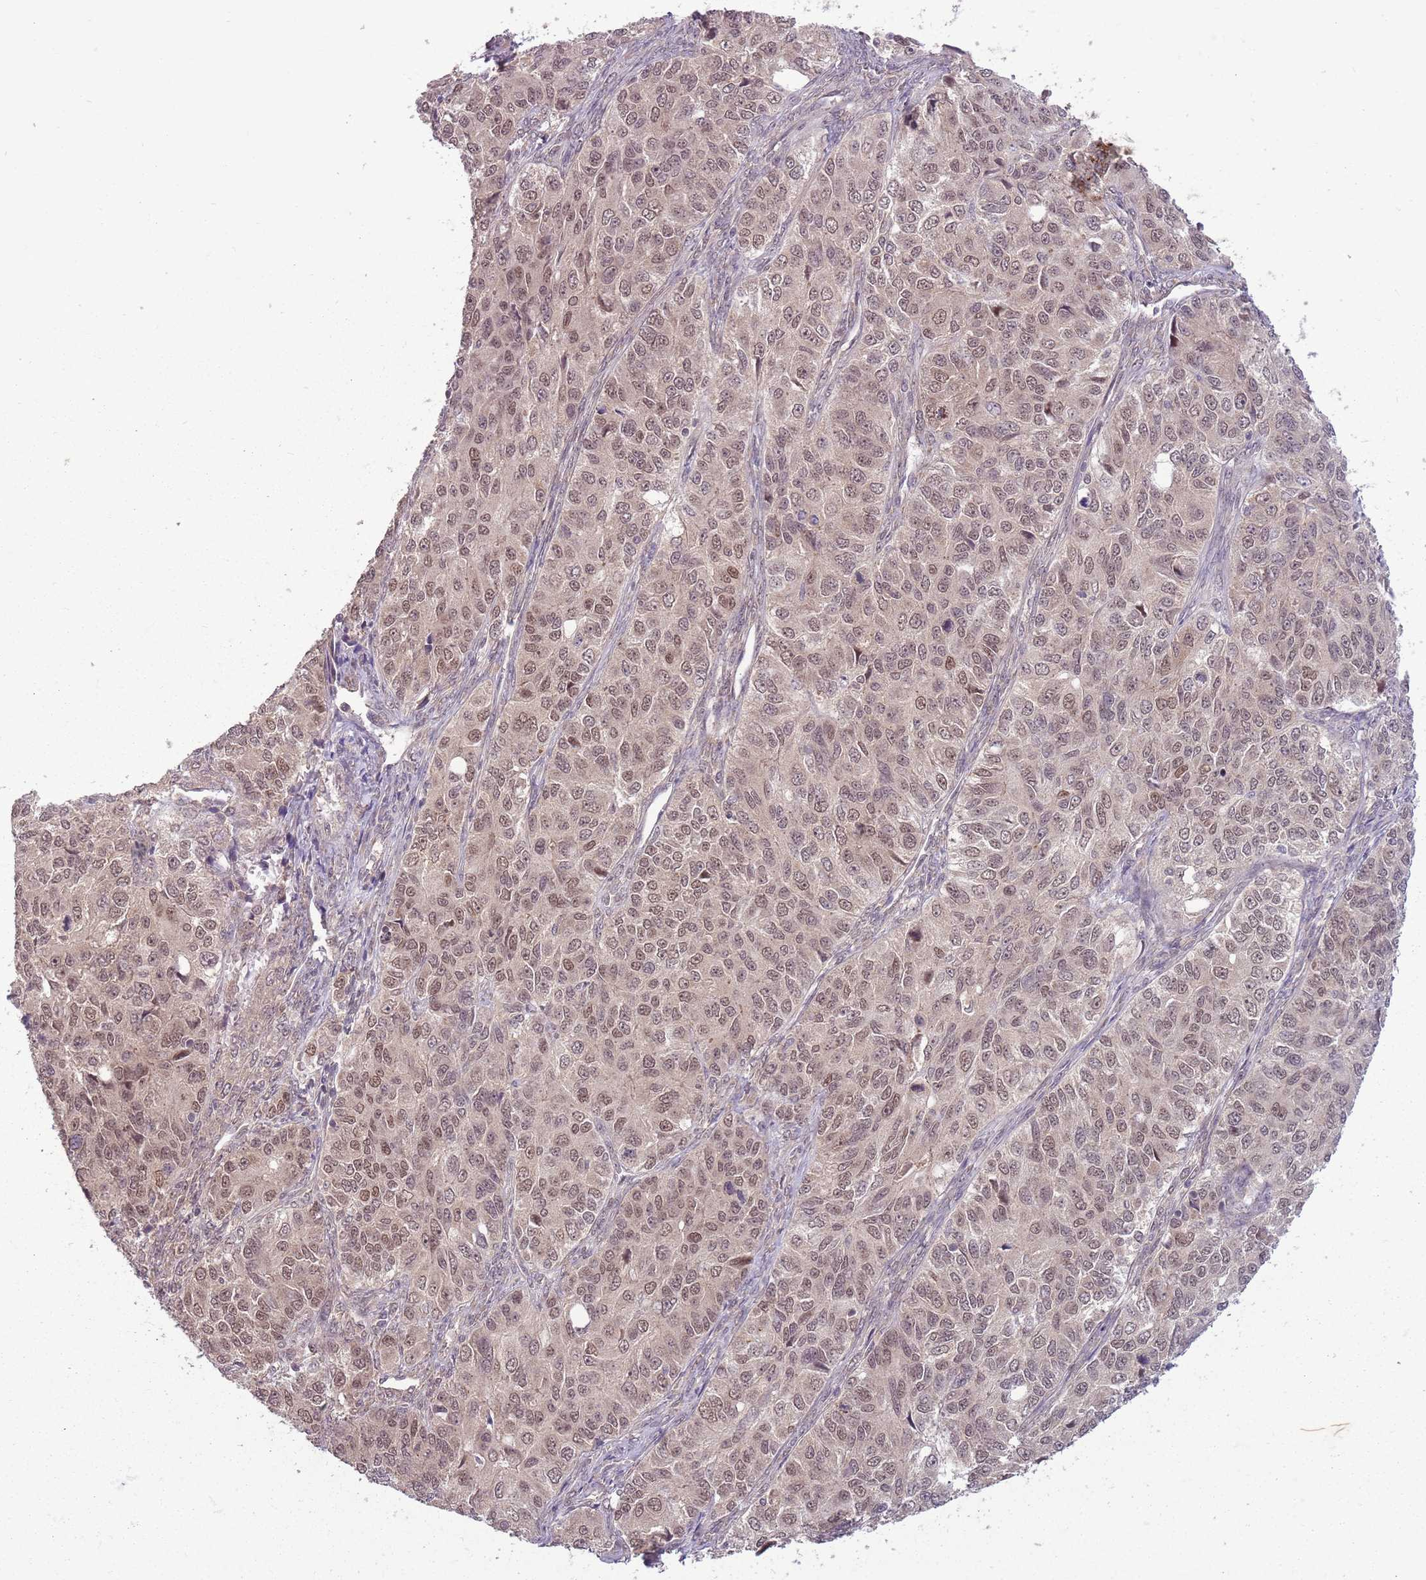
{"staining": {"intensity": "moderate", "quantity": ">75%", "location": "nuclear"}, "tissue": "ovarian cancer", "cell_type": "Tumor cells", "image_type": "cancer", "snomed": [{"axis": "morphology", "description": "Carcinoma, endometroid"}, {"axis": "topography", "description": "Ovary"}], "caption": "About >75% of tumor cells in human ovarian cancer exhibit moderate nuclear protein positivity as visualized by brown immunohistochemical staining.", "gene": "ADAMTS3", "patient": {"sex": "female", "age": 51}}